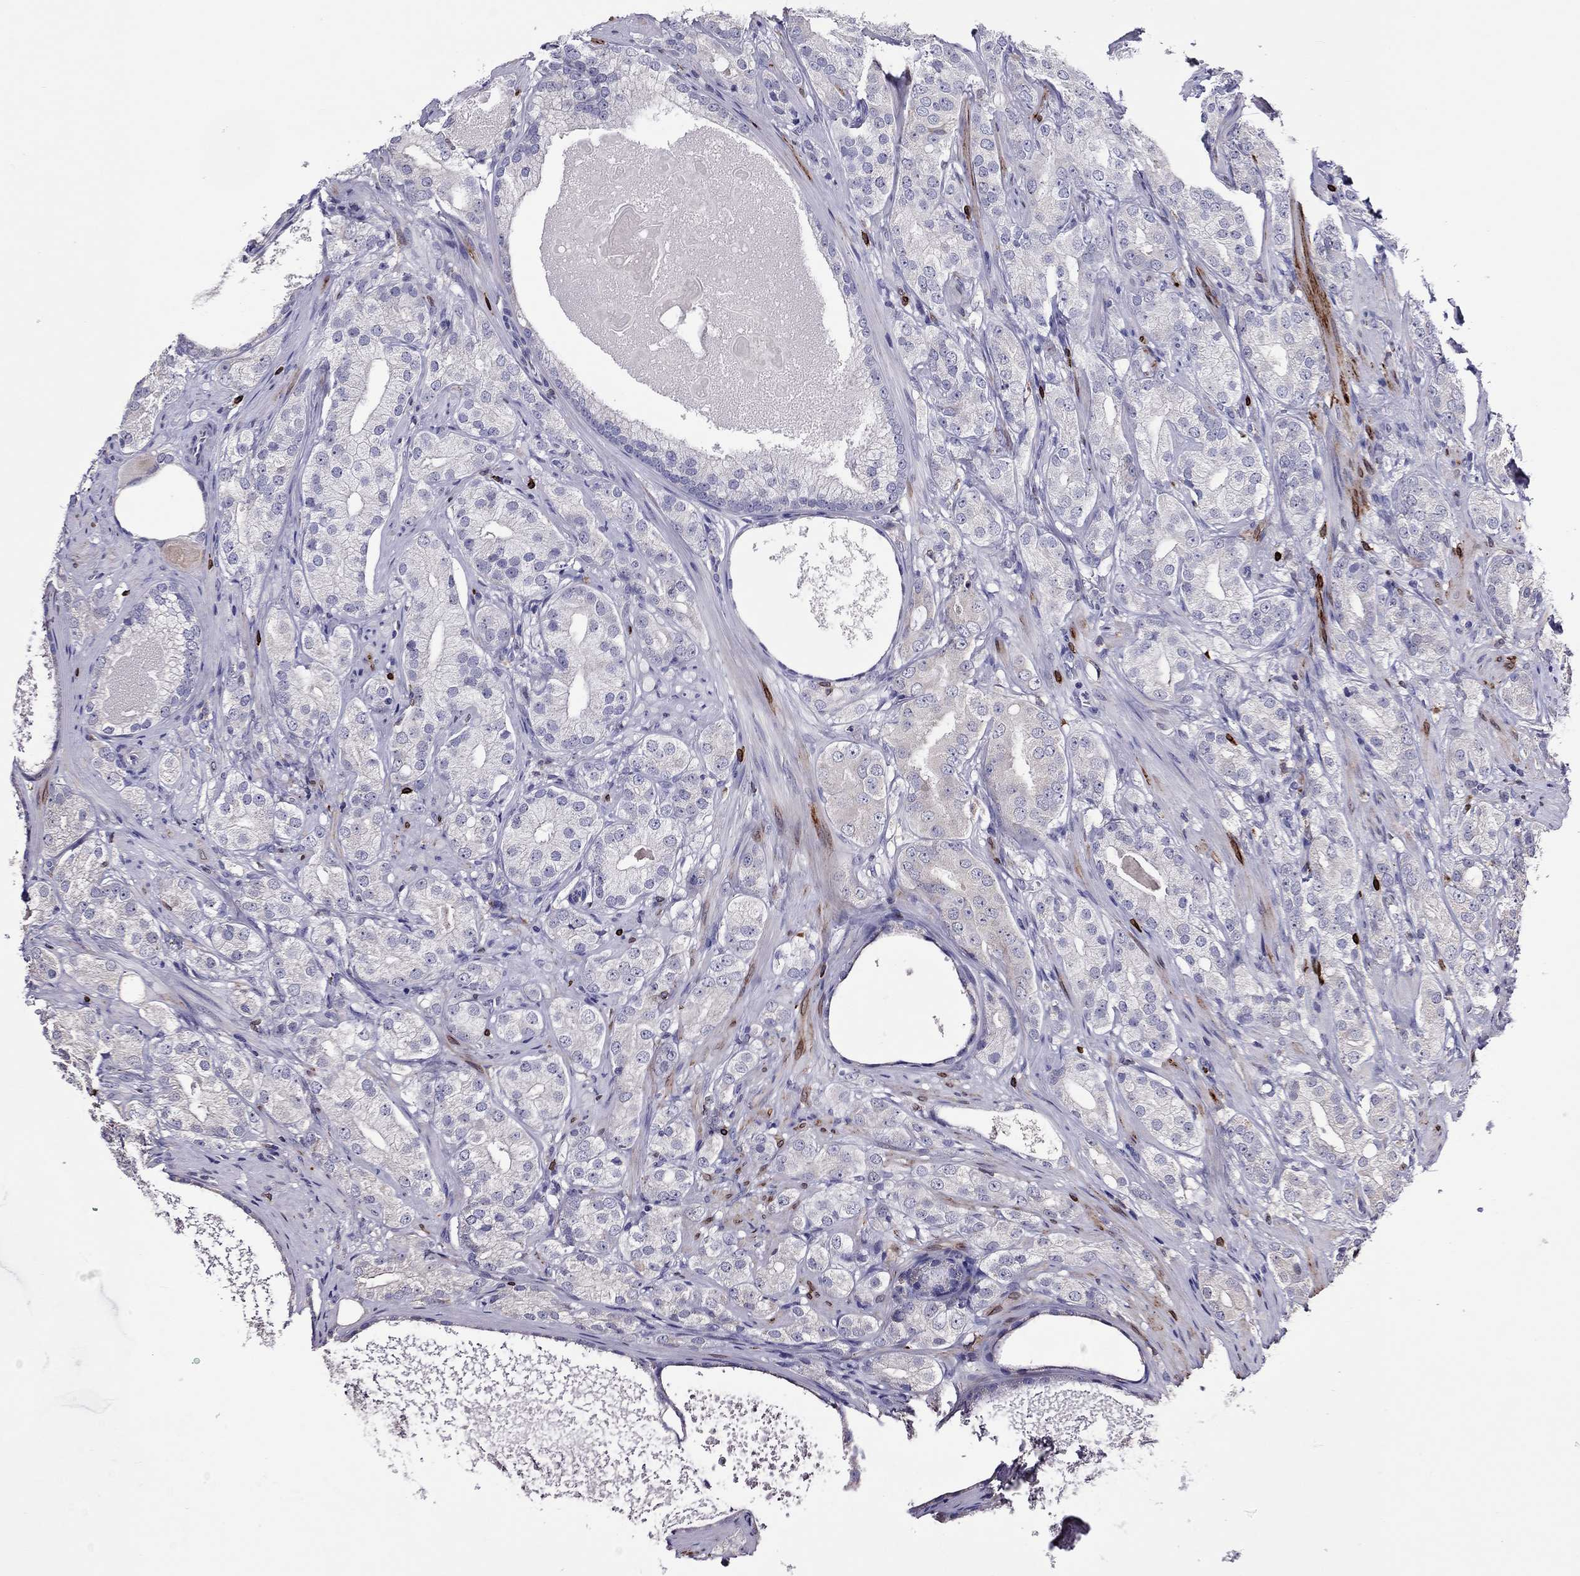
{"staining": {"intensity": "negative", "quantity": "none", "location": "none"}, "tissue": "prostate cancer", "cell_type": "Tumor cells", "image_type": "cancer", "snomed": [{"axis": "morphology", "description": "Adenocarcinoma, High grade"}, {"axis": "topography", "description": "Prostate and seminal vesicle, NOS"}], "caption": "The immunohistochemistry (IHC) photomicrograph has no significant expression in tumor cells of prostate cancer (adenocarcinoma (high-grade)) tissue. (Immunohistochemistry (ihc), brightfield microscopy, high magnification).", "gene": "ADORA2A", "patient": {"sex": "male", "age": 62}}